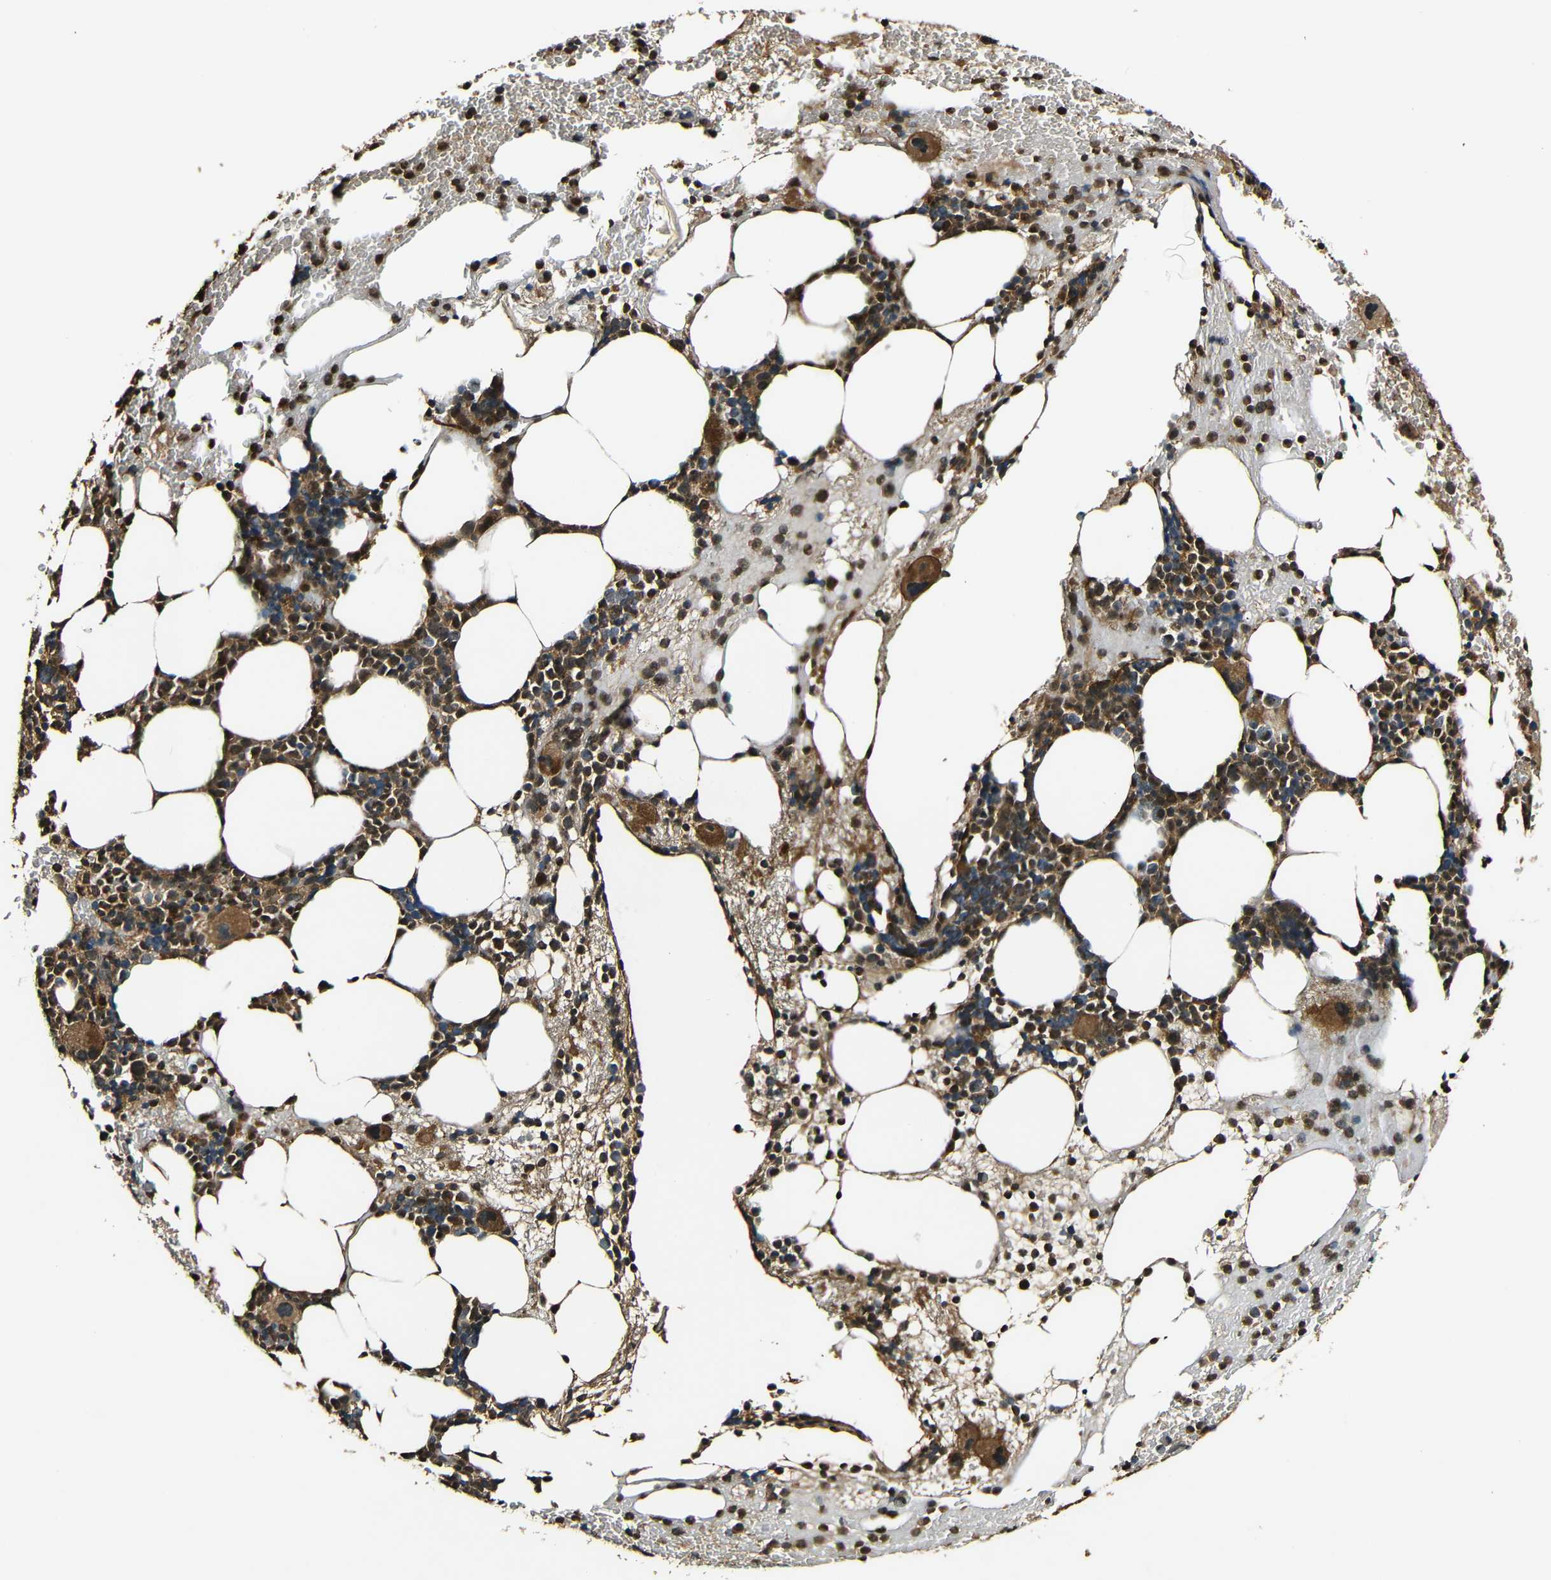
{"staining": {"intensity": "moderate", "quantity": ">75%", "location": "cytoplasmic/membranous"}, "tissue": "bone marrow", "cell_type": "Hematopoietic cells", "image_type": "normal", "snomed": [{"axis": "morphology", "description": "Normal tissue, NOS"}, {"axis": "morphology", "description": "Inflammation, NOS"}, {"axis": "topography", "description": "Bone marrow"}], "caption": "This is a micrograph of IHC staining of normal bone marrow, which shows moderate positivity in the cytoplasmic/membranous of hematopoietic cells.", "gene": "CASP8", "patient": {"sex": "female", "age": 76}}